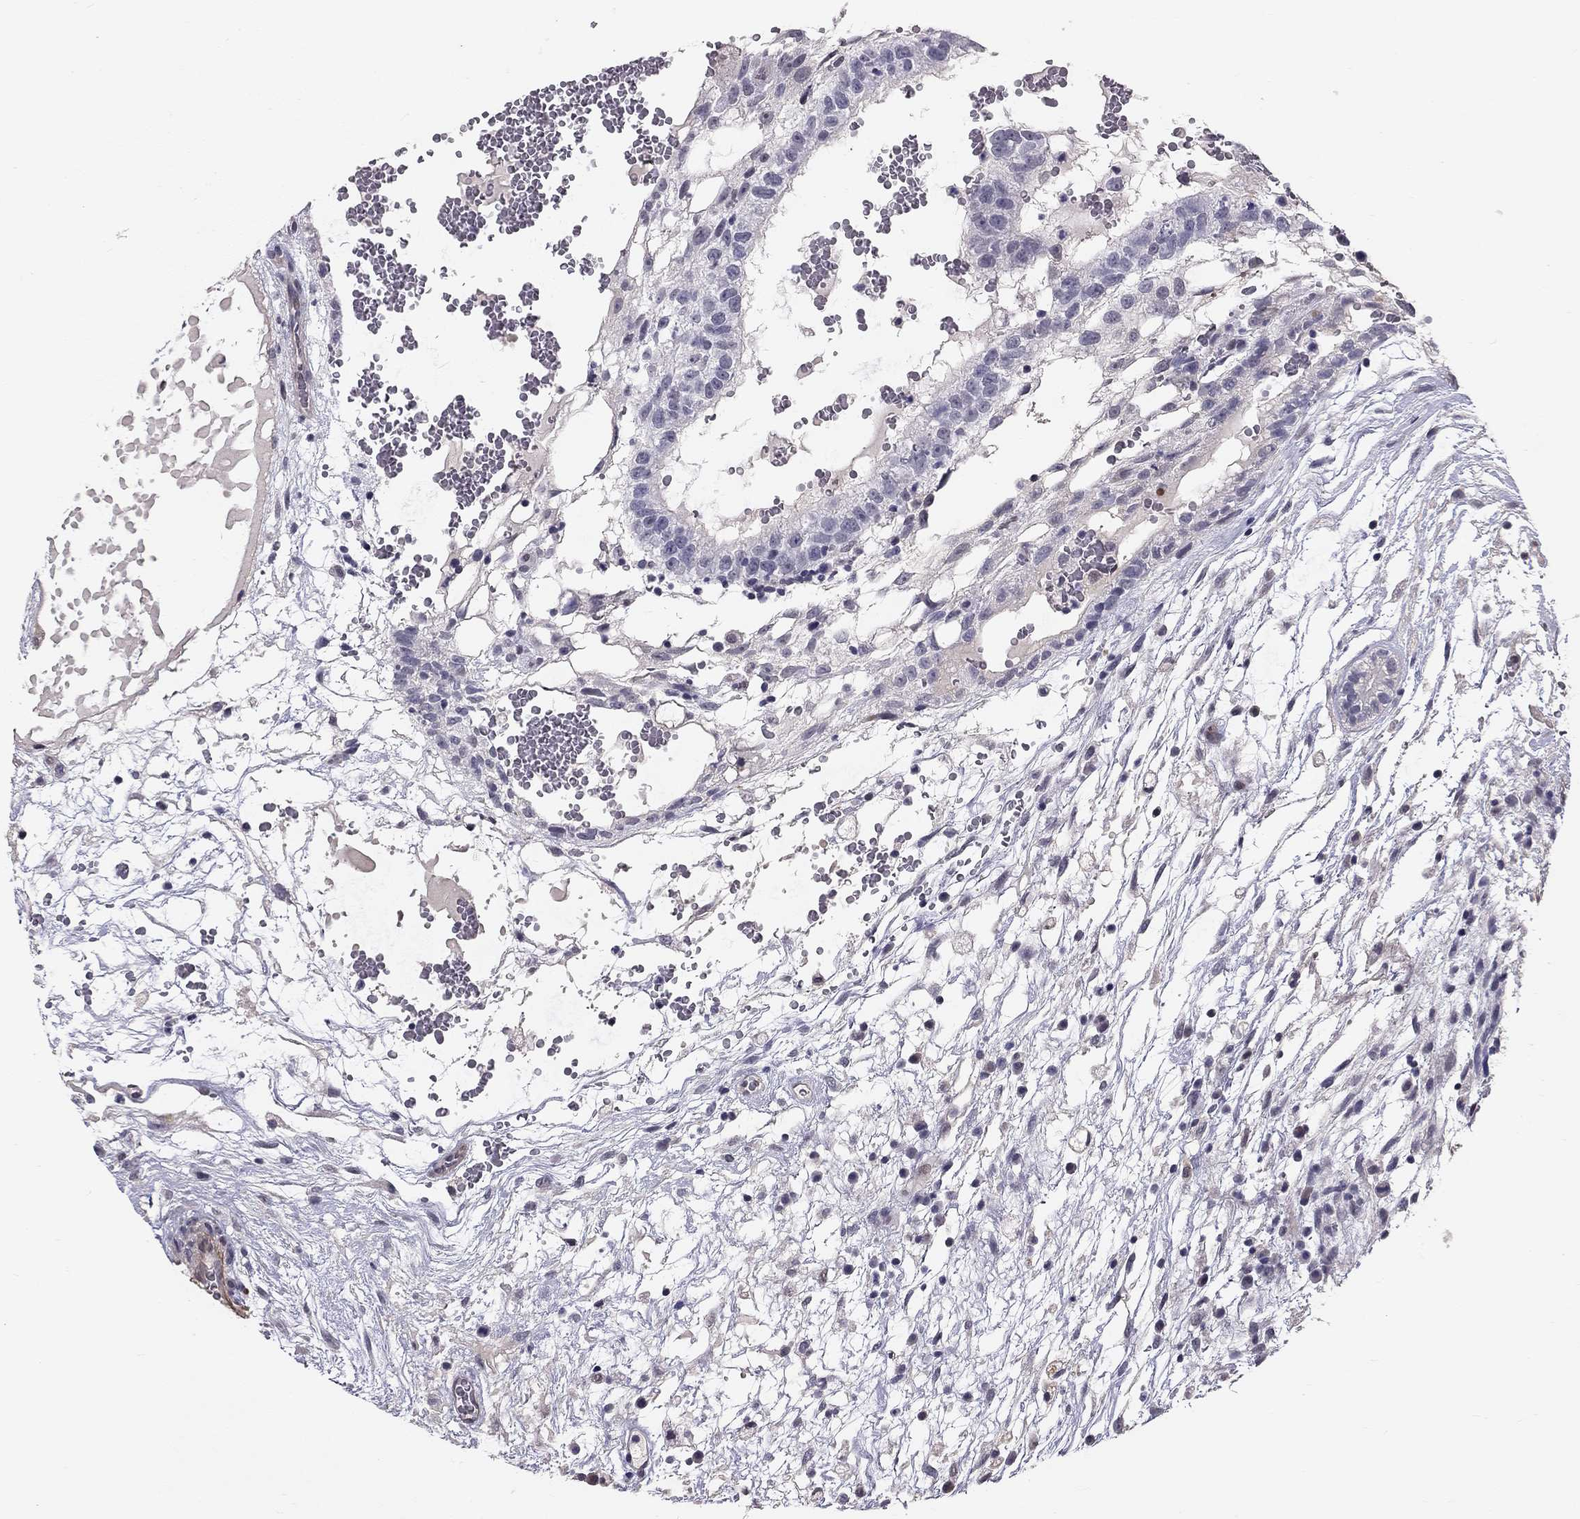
{"staining": {"intensity": "negative", "quantity": "none", "location": "none"}, "tissue": "testis cancer", "cell_type": "Tumor cells", "image_type": "cancer", "snomed": [{"axis": "morphology", "description": "Normal tissue, NOS"}, {"axis": "morphology", "description": "Carcinoma, Embryonal, NOS"}, {"axis": "topography", "description": "Testis"}], "caption": "DAB immunohistochemical staining of testis embryonal carcinoma reveals no significant staining in tumor cells.", "gene": "GJB4", "patient": {"sex": "male", "age": 32}}